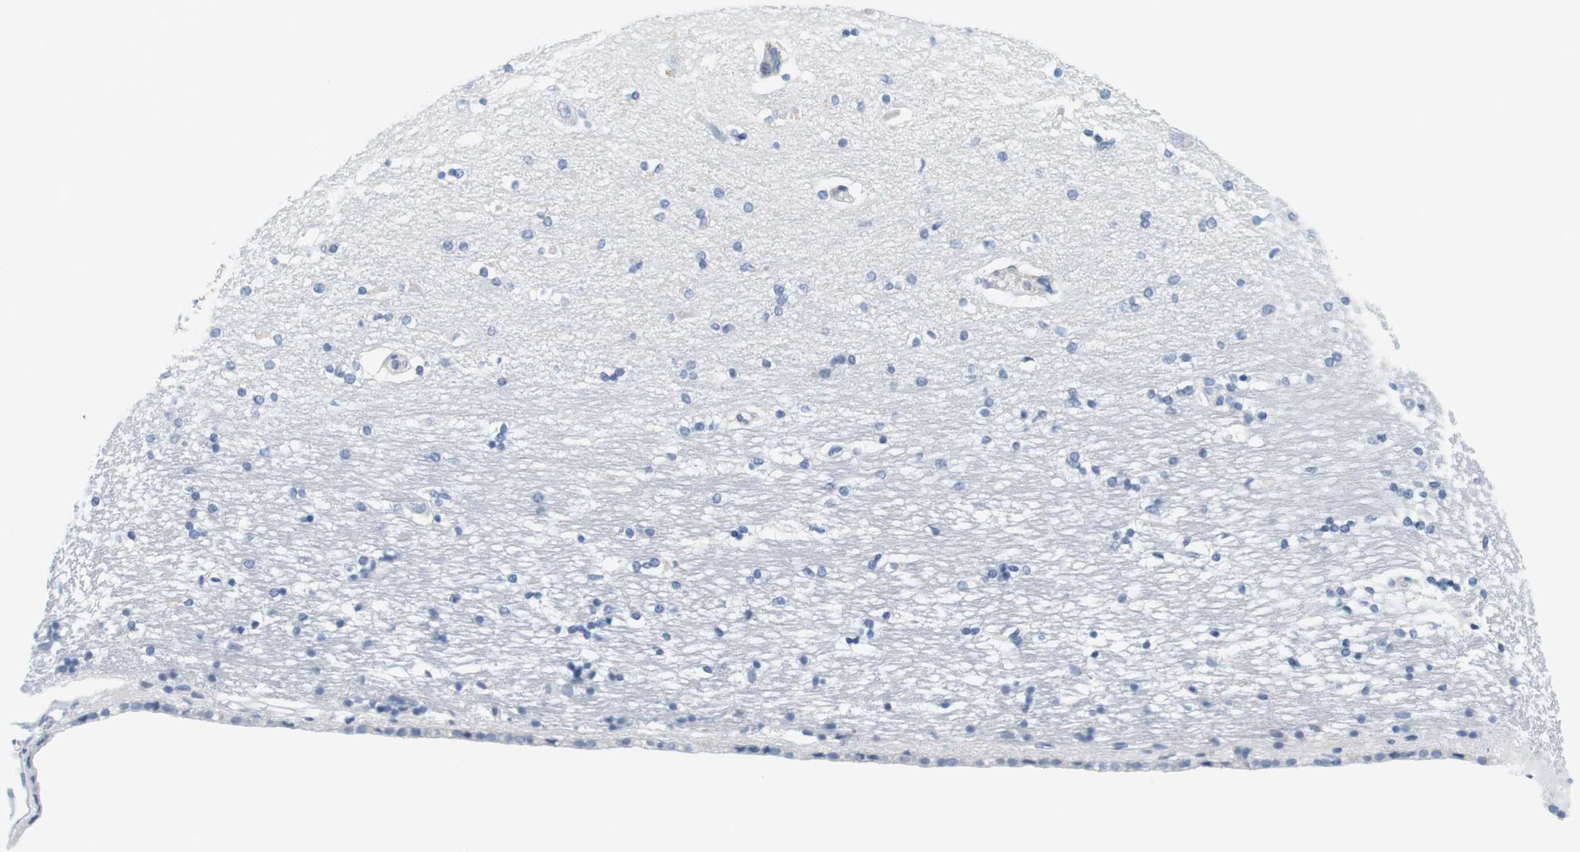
{"staining": {"intensity": "negative", "quantity": "none", "location": "none"}, "tissue": "hippocampus", "cell_type": "Glial cells", "image_type": "normal", "snomed": [{"axis": "morphology", "description": "Normal tissue, NOS"}, {"axis": "topography", "description": "Hippocampus"}], "caption": "The image displays no staining of glial cells in normal hippocampus. (Immunohistochemistry (ihc), brightfield microscopy, high magnification).", "gene": "OPRM1", "patient": {"sex": "female", "age": 54}}